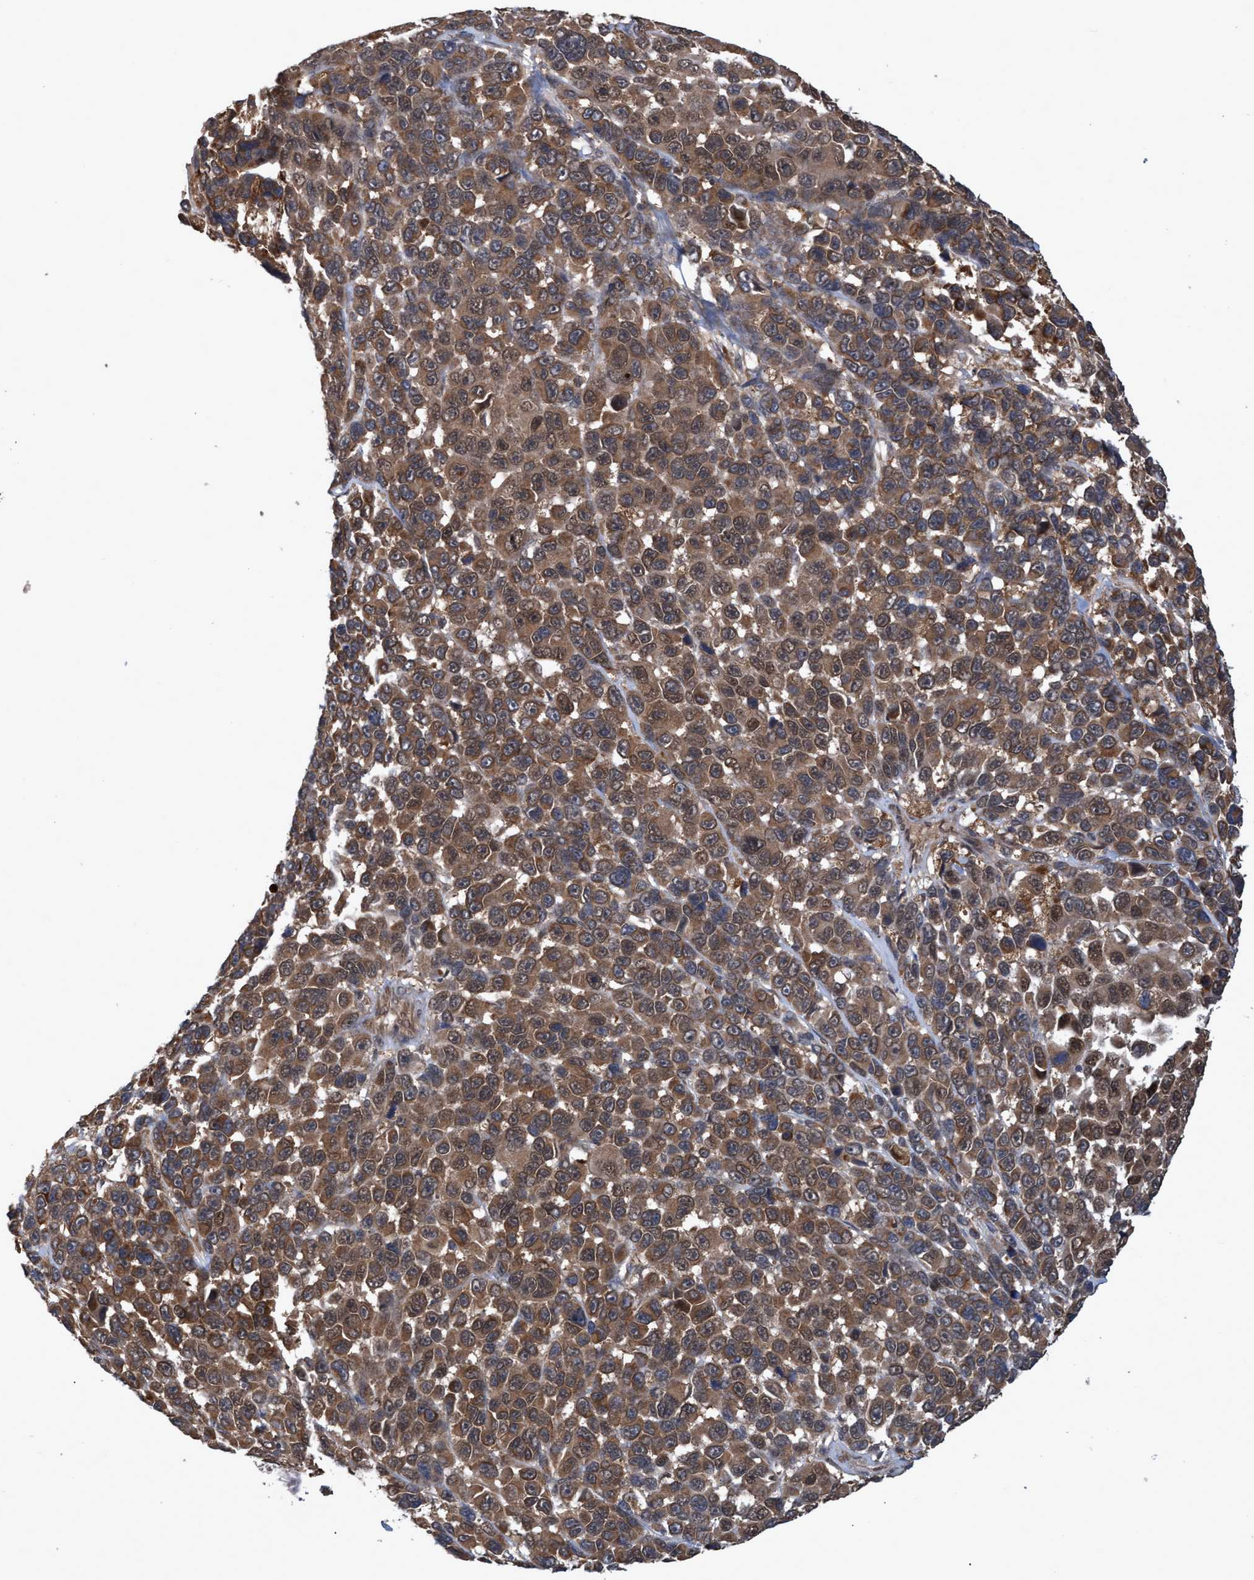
{"staining": {"intensity": "moderate", "quantity": ">75%", "location": "cytoplasmic/membranous,nuclear"}, "tissue": "melanoma", "cell_type": "Tumor cells", "image_type": "cancer", "snomed": [{"axis": "morphology", "description": "Malignant melanoma, NOS"}, {"axis": "topography", "description": "Skin"}], "caption": "Human malignant melanoma stained for a protein (brown) reveals moderate cytoplasmic/membranous and nuclear positive staining in about >75% of tumor cells.", "gene": "PSMB6", "patient": {"sex": "male", "age": 53}}